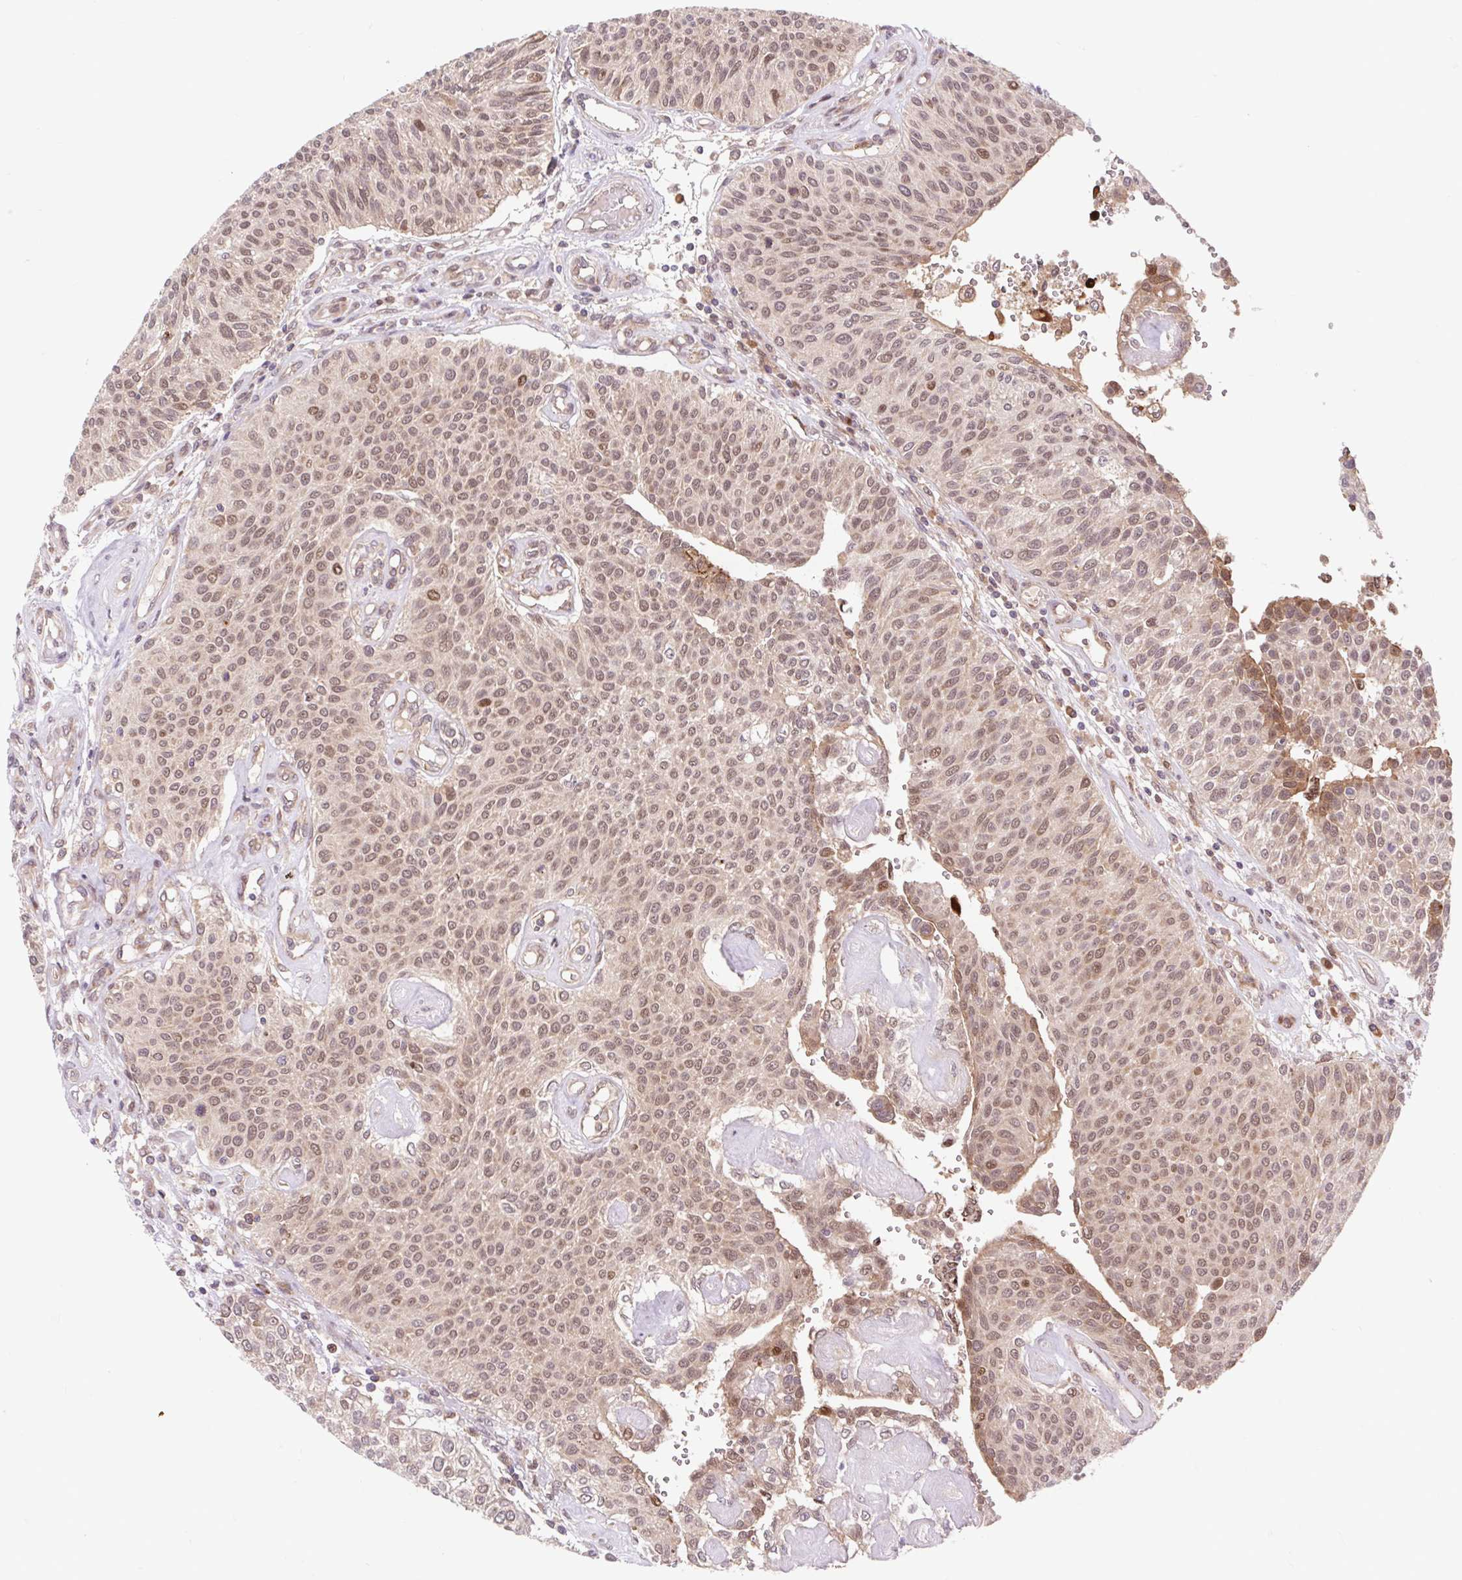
{"staining": {"intensity": "moderate", "quantity": ">75%", "location": "nuclear"}, "tissue": "urothelial cancer", "cell_type": "Tumor cells", "image_type": "cancer", "snomed": [{"axis": "morphology", "description": "Urothelial carcinoma, NOS"}, {"axis": "topography", "description": "Urinary bladder"}], "caption": "Transitional cell carcinoma stained with immunohistochemistry (IHC) shows moderate nuclear staining in about >75% of tumor cells. (Brightfield microscopy of DAB IHC at high magnification).", "gene": "HFE", "patient": {"sex": "male", "age": 55}}